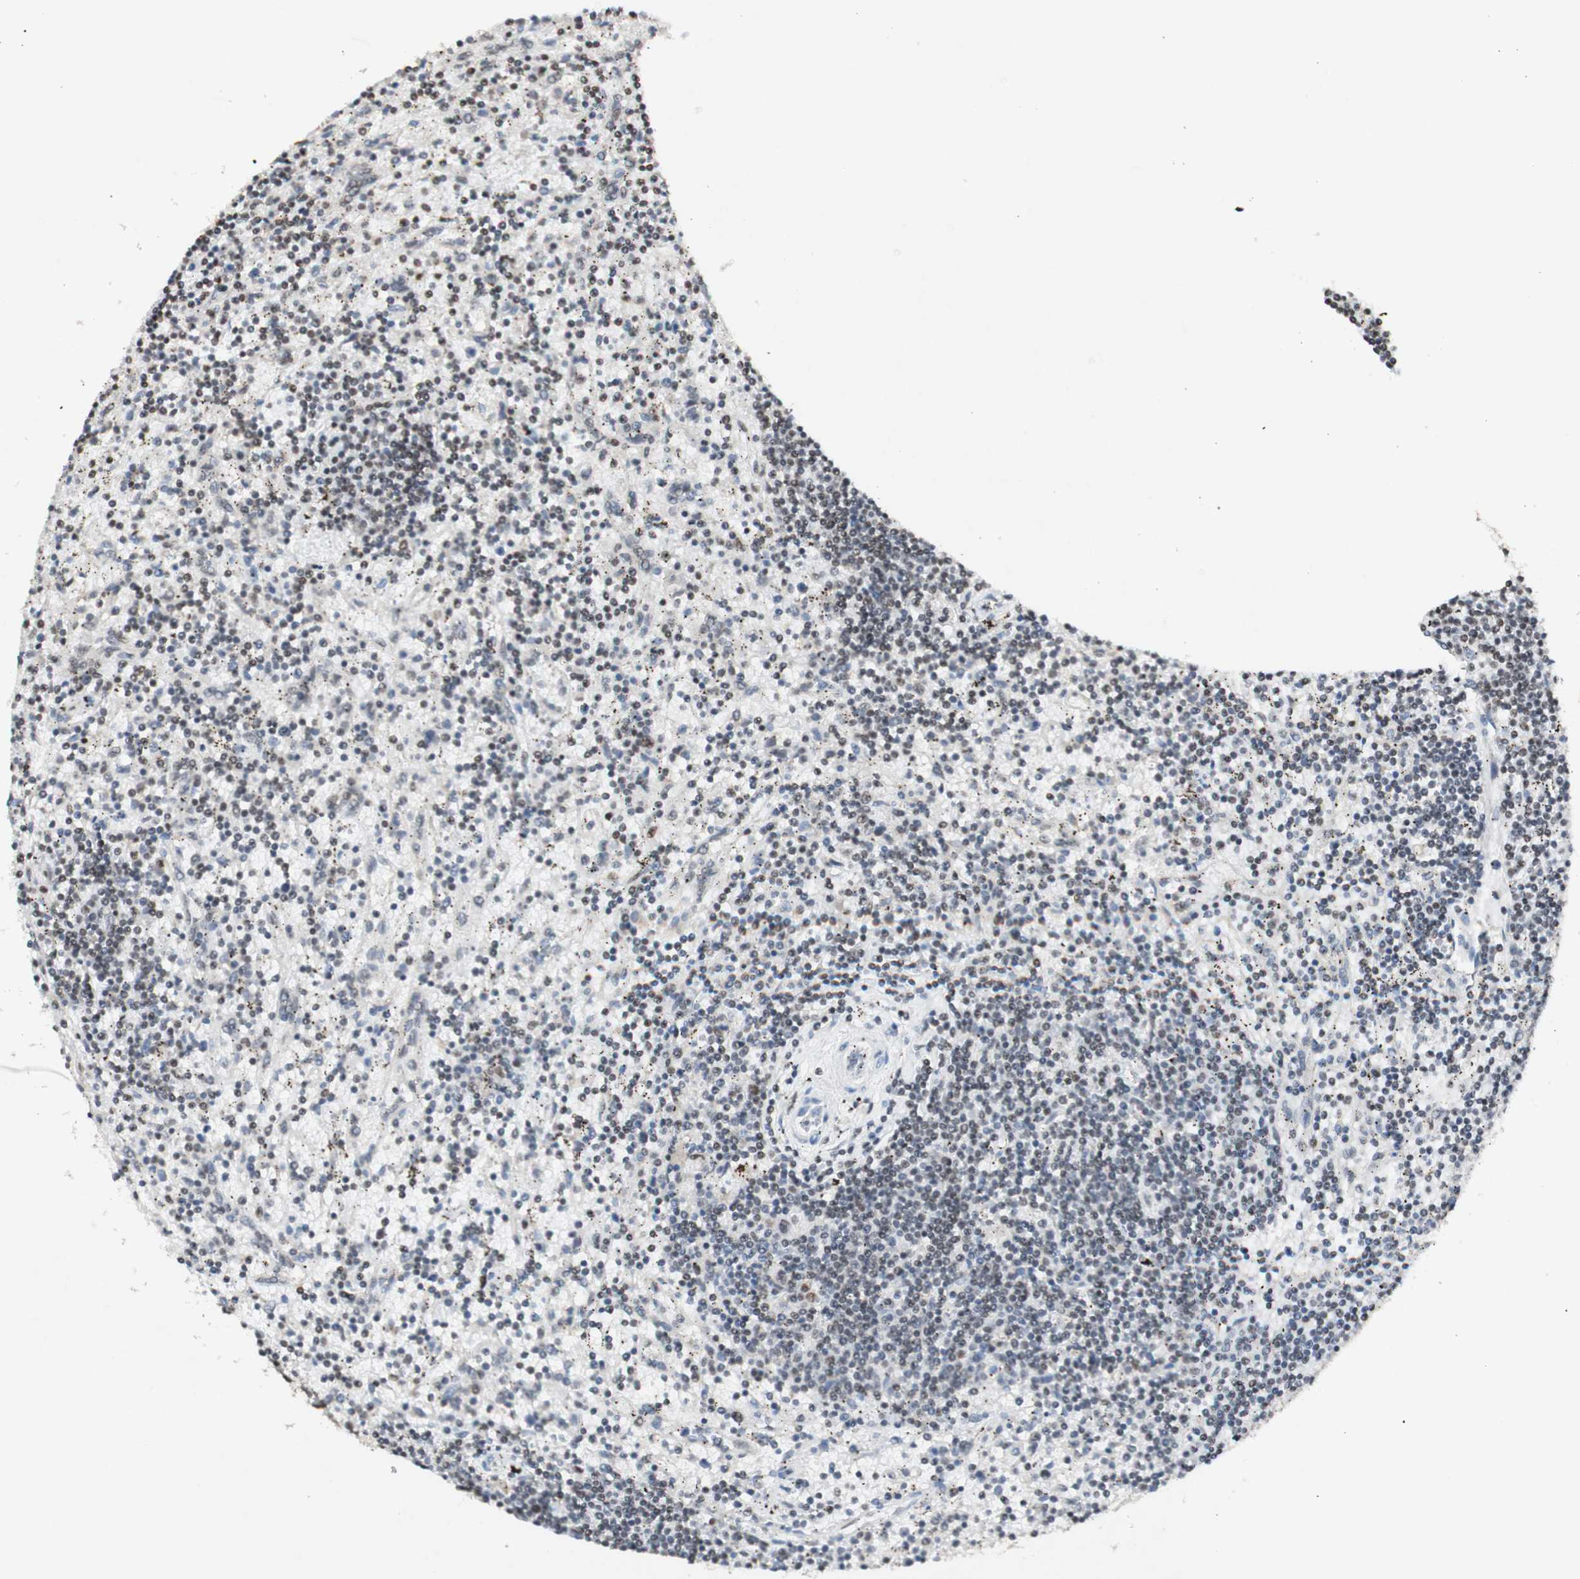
{"staining": {"intensity": "moderate", "quantity": "<25%", "location": "nuclear"}, "tissue": "lymphoma", "cell_type": "Tumor cells", "image_type": "cancer", "snomed": [{"axis": "morphology", "description": "Malignant lymphoma, non-Hodgkin's type, Low grade"}, {"axis": "topography", "description": "Spleen"}], "caption": "IHC staining of lymphoma, which reveals low levels of moderate nuclear expression in approximately <25% of tumor cells indicating moderate nuclear protein expression. The staining was performed using DAB (brown) for protein detection and nuclei were counterstained in hematoxylin (blue).", "gene": "SNRPB", "patient": {"sex": "male", "age": 76}}